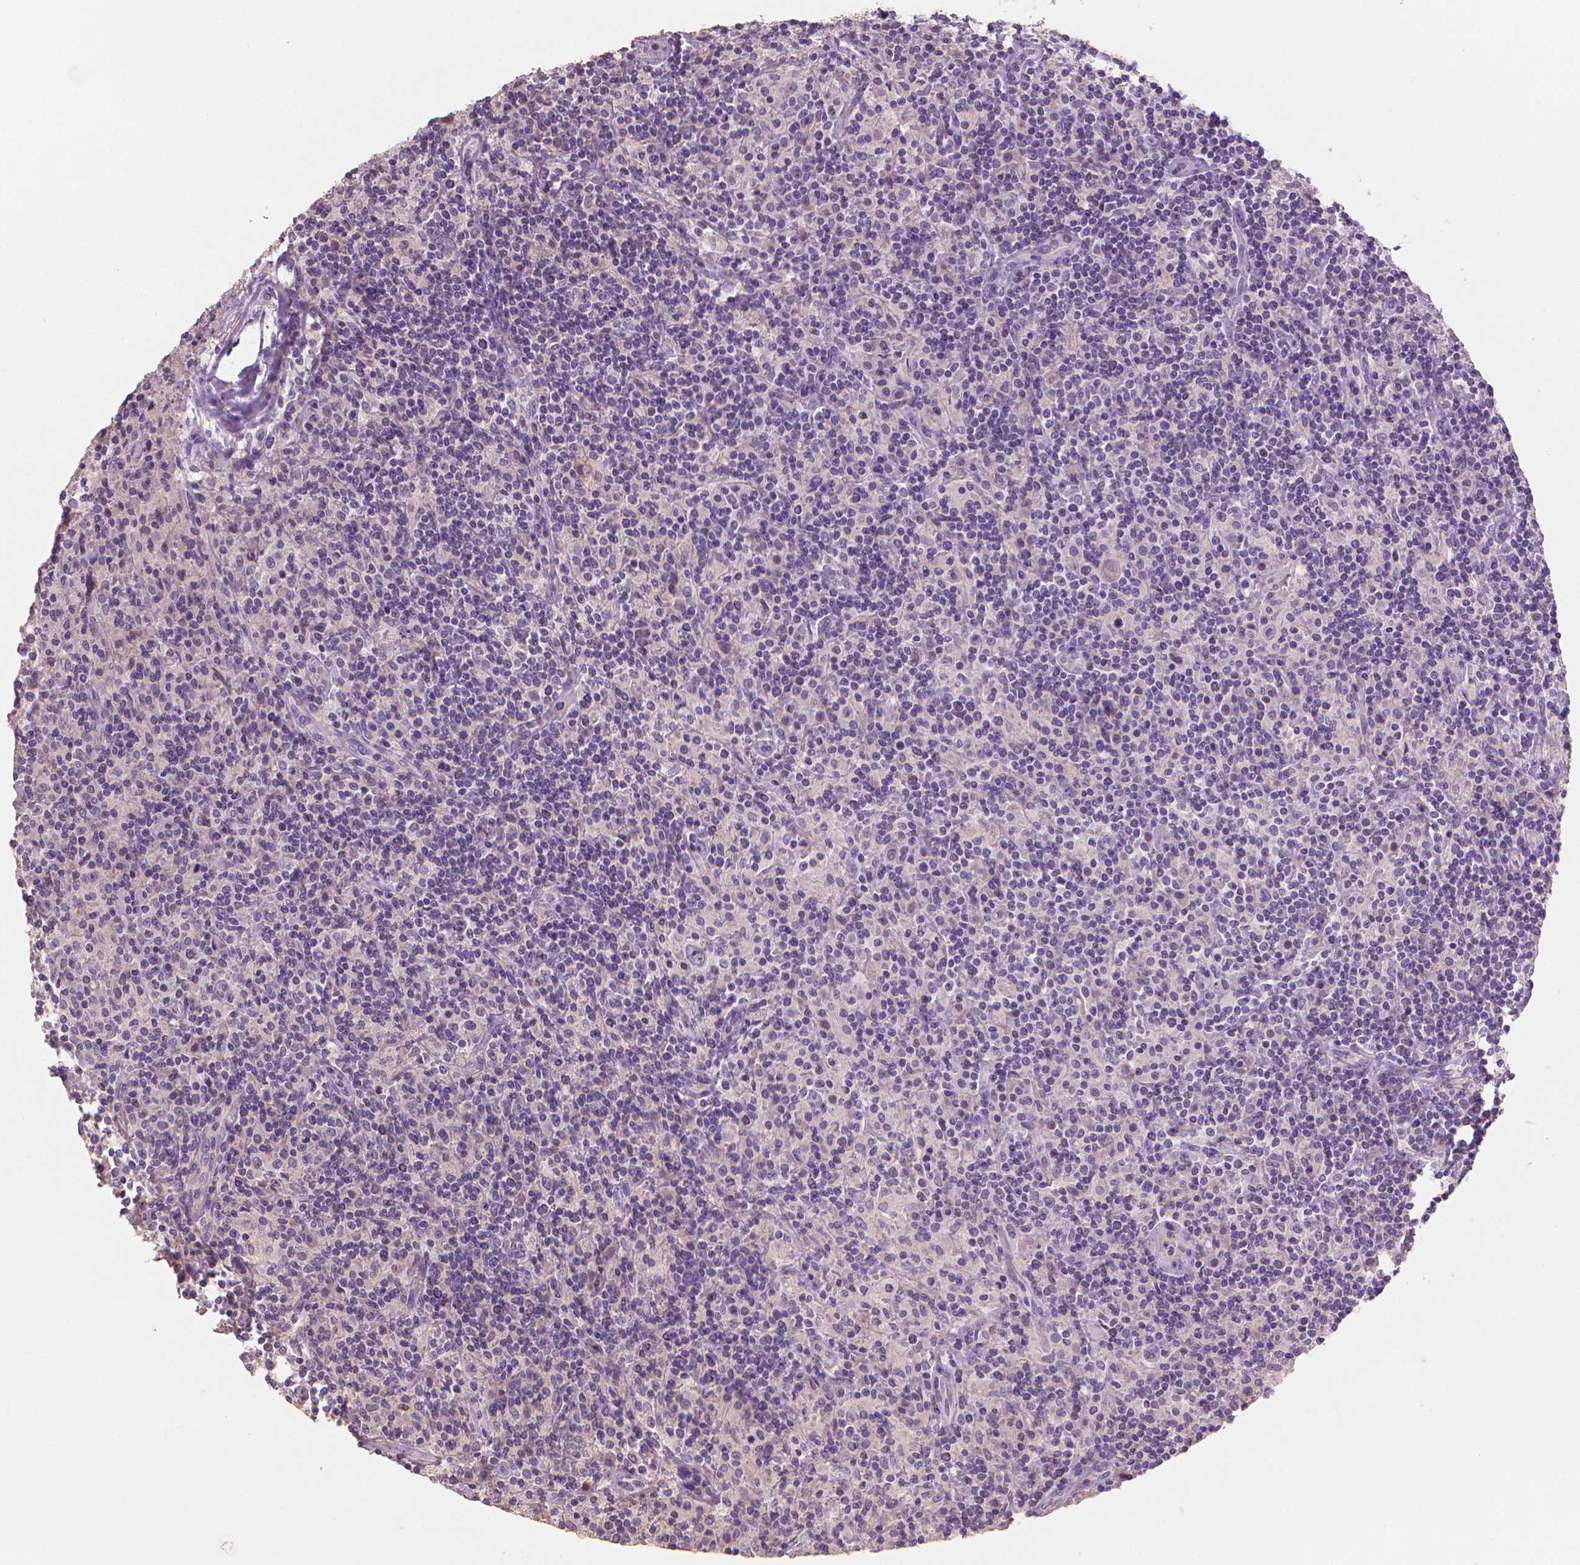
{"staining": {"intensity": "negative", "quantity": "none", "location": "none"}, "tissue": "lymphoma", "cell_type": "Tumor cells", "image_type": "cancer", "snomed": [{"axis": "morphology", "description": "Hodgkin's disease, NOS"}, {"axis": "topography", "description": "Lymph node"}], "caption": "DAB (3,3'-diaminobenzidine) immunohistochemical staining of human lymphoma reveals no significant staining in tumor cells. (Immunohistochemistry, brightfield microscopy, high magnification).", "gene": "CATIP", "patient": {"sex": "male", "age": 70}}